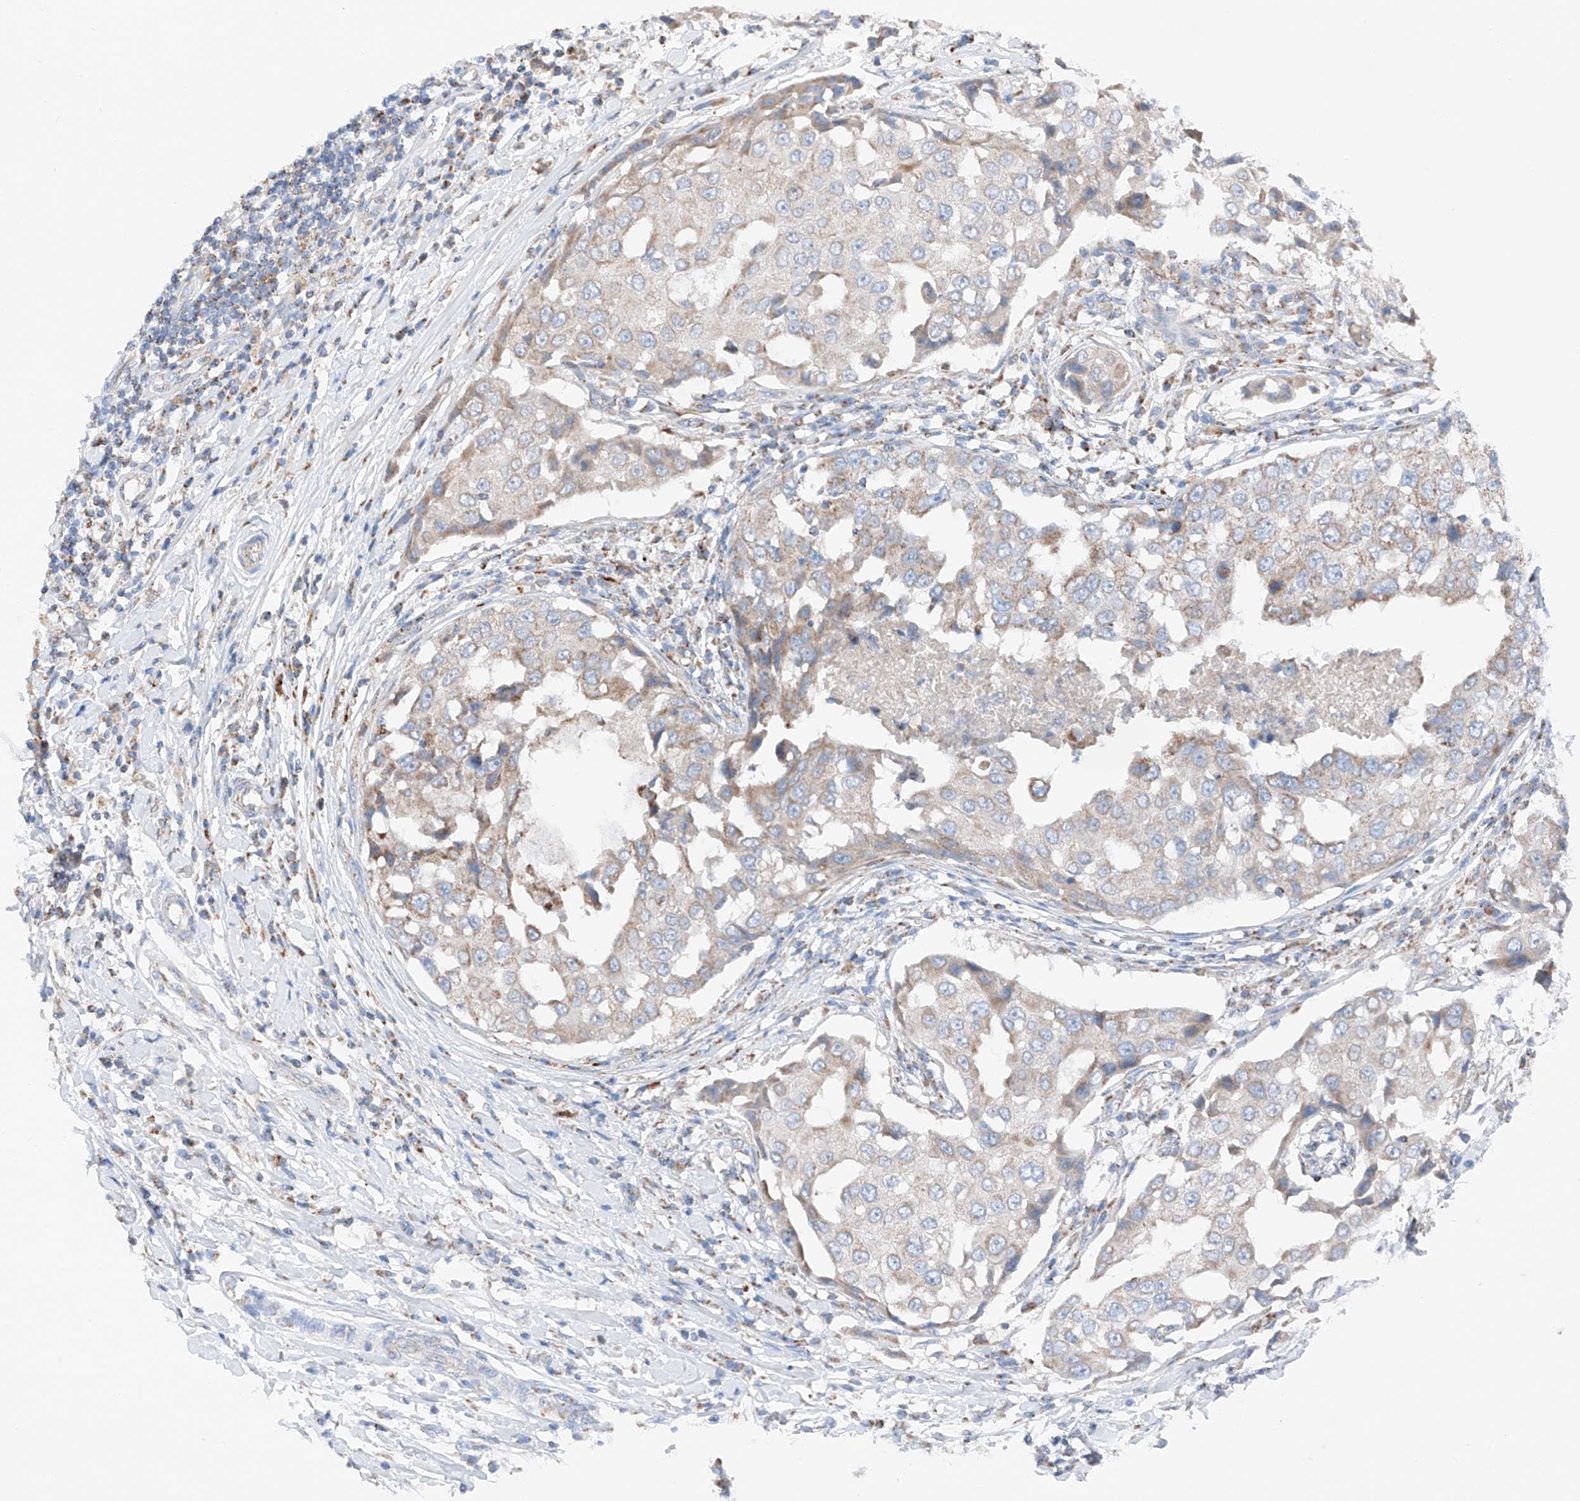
{"staining": {"intensity": "weak", "quantity": "<25%", "location": "cytoplasmic/membranous"}, "tissue": "breast cancer", "cell_type": "Tumor cells", "image_type": "cancer", "snomed": [{"axis": "morphology", "description": "Duct carcinoma"}, {"axis": "topography", "description": "Breast"}], "caption": "High magnification brightfield microscopy of breast cancer (intraductal carcinoma) stained with DAB (3,3'-diaminobenzidine) (brown) and counterstained with hematoxylin (blue): tumor cells show no significant expression.", "gene": "MRAP", "patient": {"sex": "female", "age": 27}}